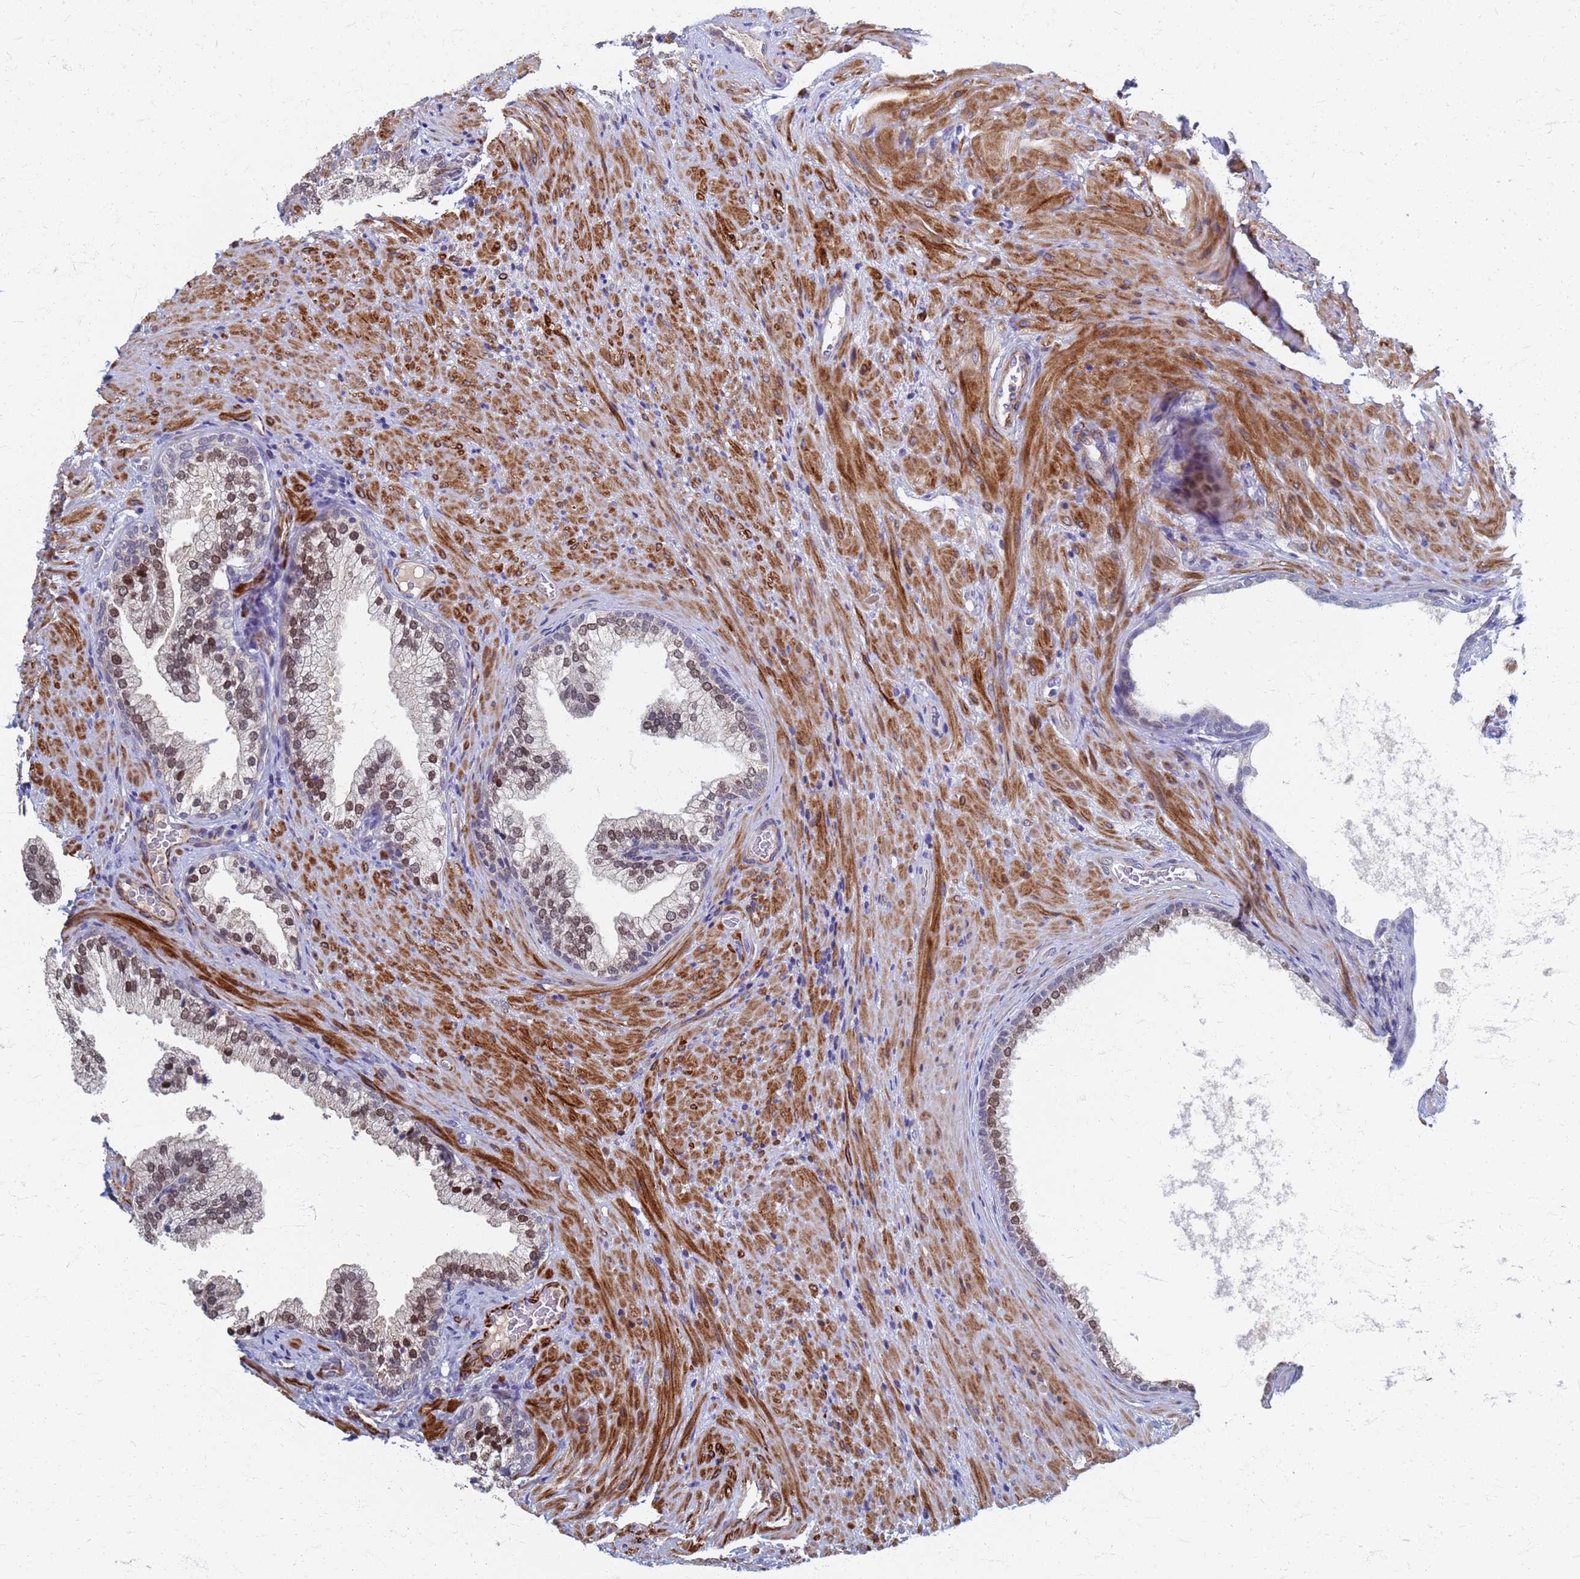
{"staining": {"intensity": "moderate", "quantity": "25%-75%", "location": "cytoplasmic/membranous,nuclear"}, "tissue": "prostate", "cell_type": "Glandular cells", "image_type": "normal", "snomed": [{"axis": "morphology", "description": "Normal tissue, NOS"}, {"axis": "topography", "description": "Prostate"}], "caption": "An immunohistochemistry (IHC) micrograph of unremarkable tissue is shown. Protein staining in brown highlights moderate cytoplasmic/membranous,nuclear positivity in prostate within glandular cells.", "gene": "ATPAF1", "patient": {"sex": "male", "age": 76}}